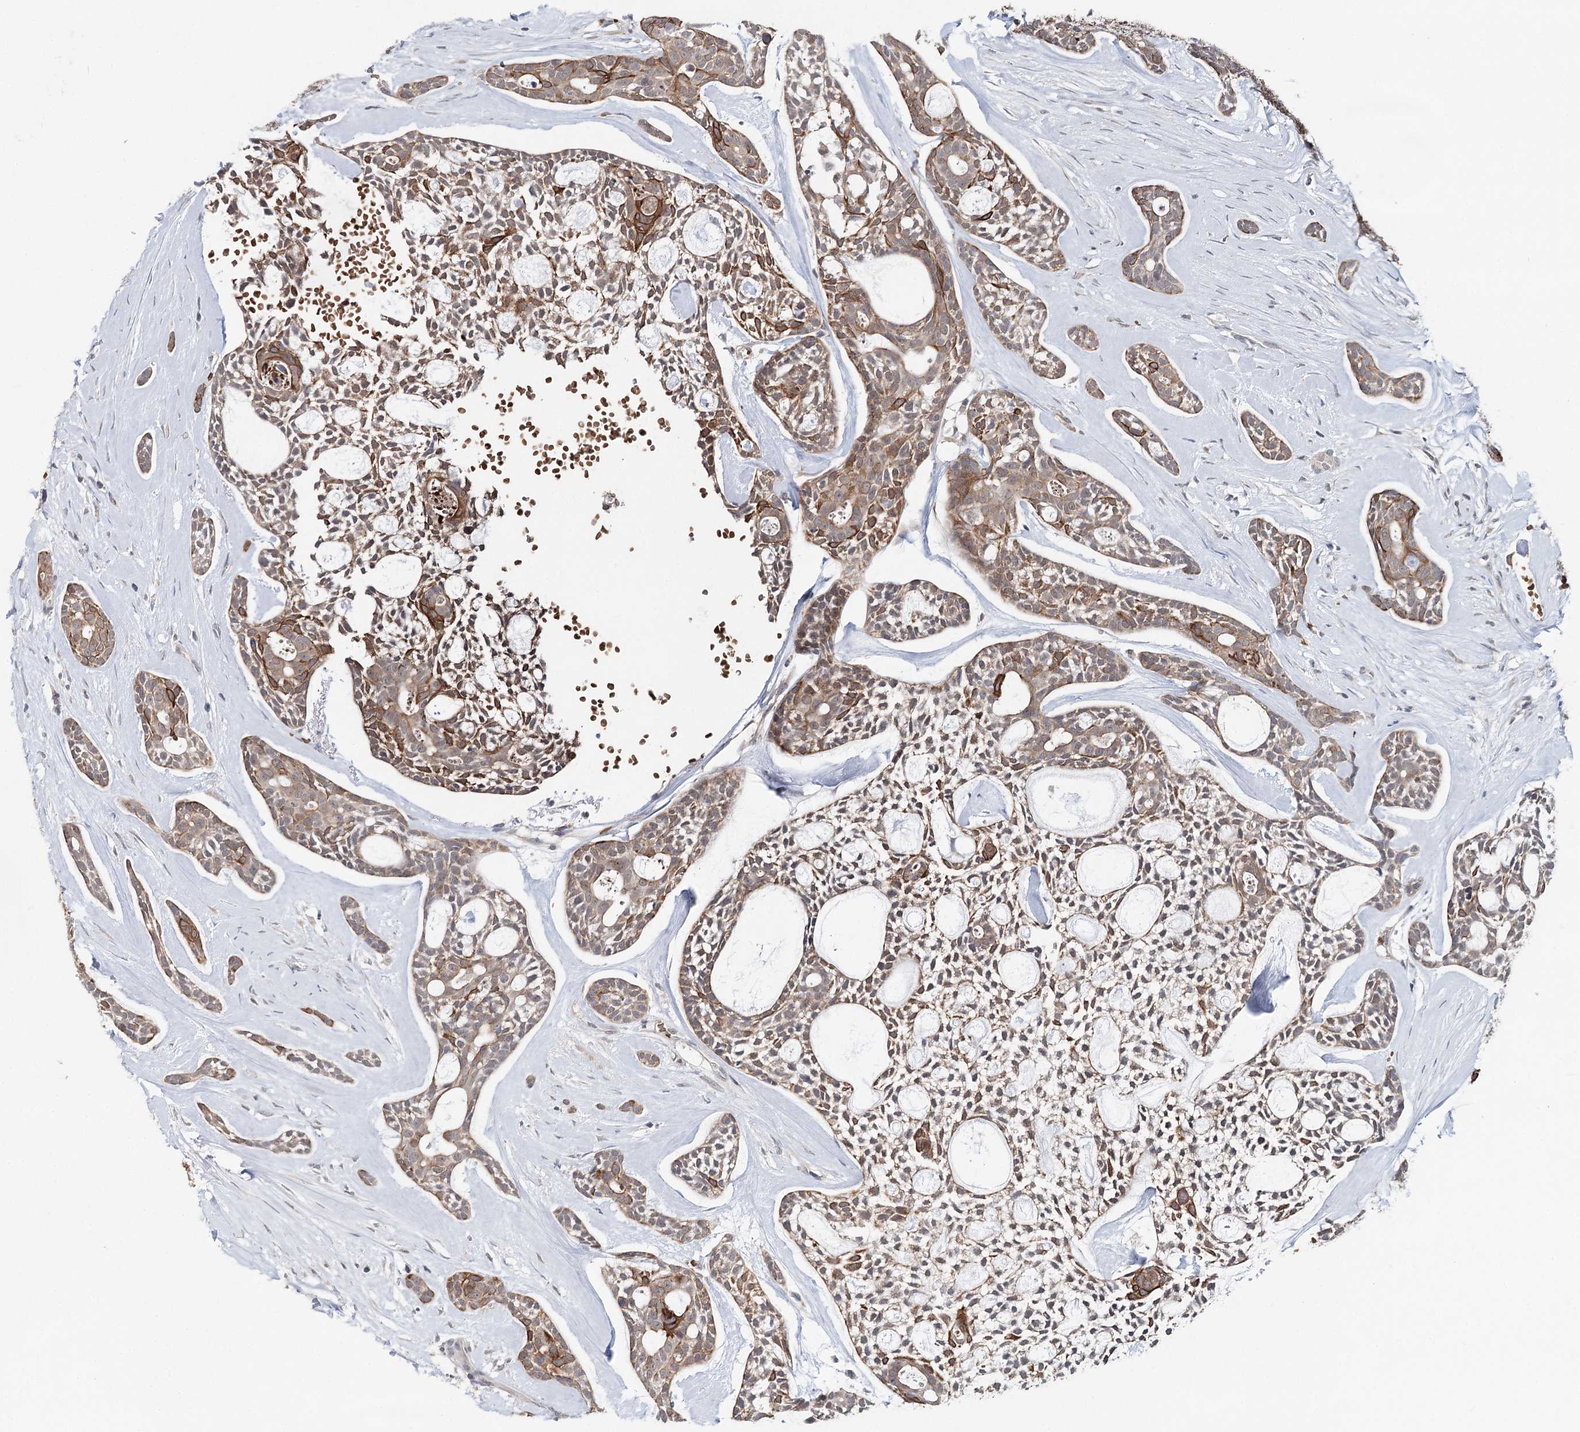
{"staining": {"intensity": "weak", "quantity": ">75%", "location": "cytoplasmic/membranous"}, "tissue": "head and neck cancer", "cell_type": "Tumor cells", "image_type": "cancer", "snomed": [{"axis": "morphology", "description": "Adenocarcinoma, NOS"}, {"axis": "topography", "description": "Subcutis"}, {"axis": "topography", "description": "Head-Neck"}], "caption": "Immunohistochemical staining of head and neck cancer (adenocarcinoma) demonstrates weak cytoplasmic/membranous protein expression in approximately >75% of tumor cells.", "gene": "FBXO7", "patient": {"sex": "female", "age": 73}}